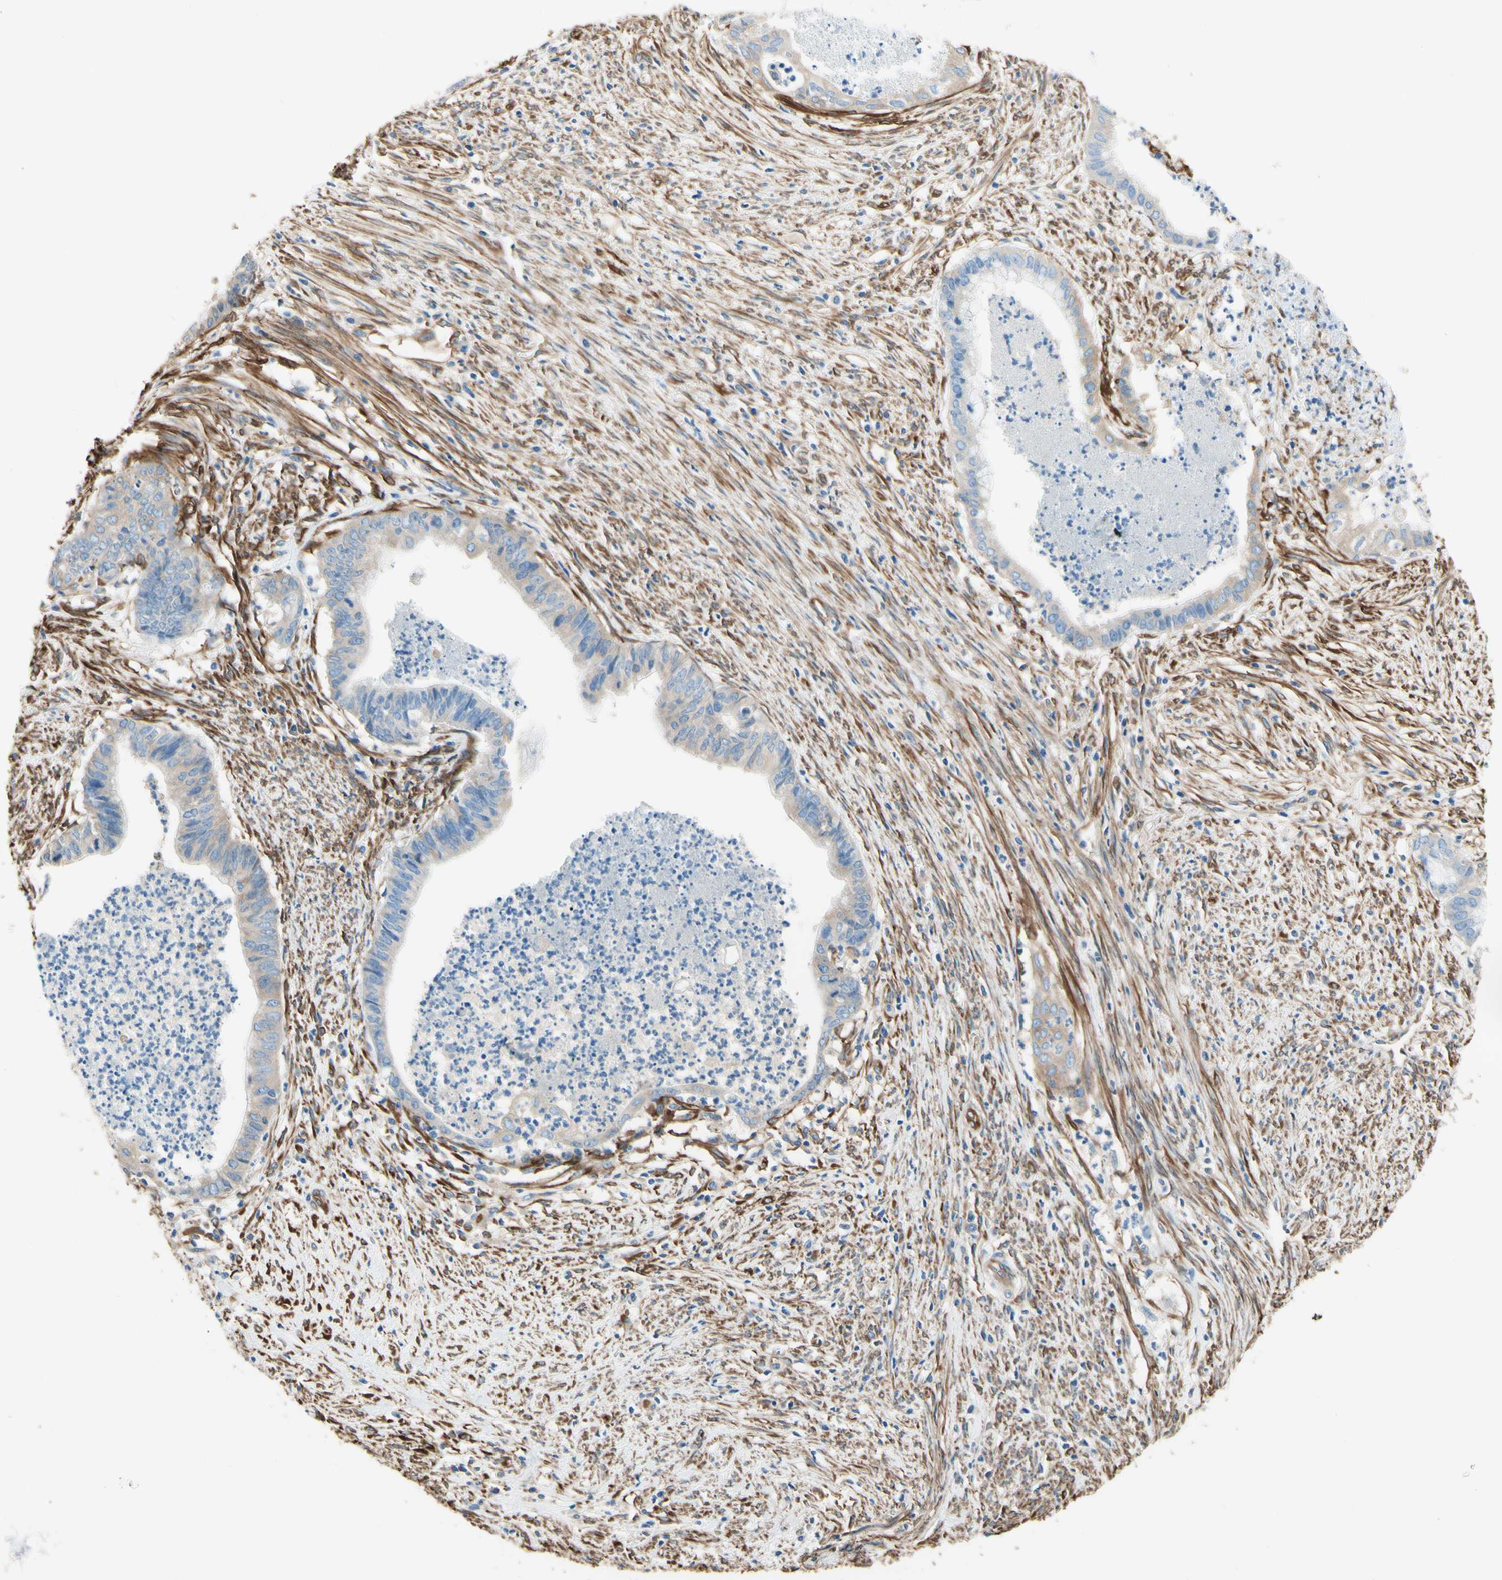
{"staining": {"intensity": "negative", "quantity": "none", "location": "none"}, "tissue": "endometrial cancer", "cell_type": "Tumor cells", "image_type": "cancer", "snomed": [{"axis": "morphology", "description": "Necrosis, NOS"}, {"axis": "morphology", "description": "Adenocarcinoma, NOS"}, {"axis": "topography", "description": "Endometrium"}], "caption": "A high-resolution histopathology image shows immunohistochemistry staining of adenocarcinoma (endometrial), which demonstrates no significant expression in tumor cells.", "gene": "DPYSL3", "patient": {"sex": "female", "age": 79}}